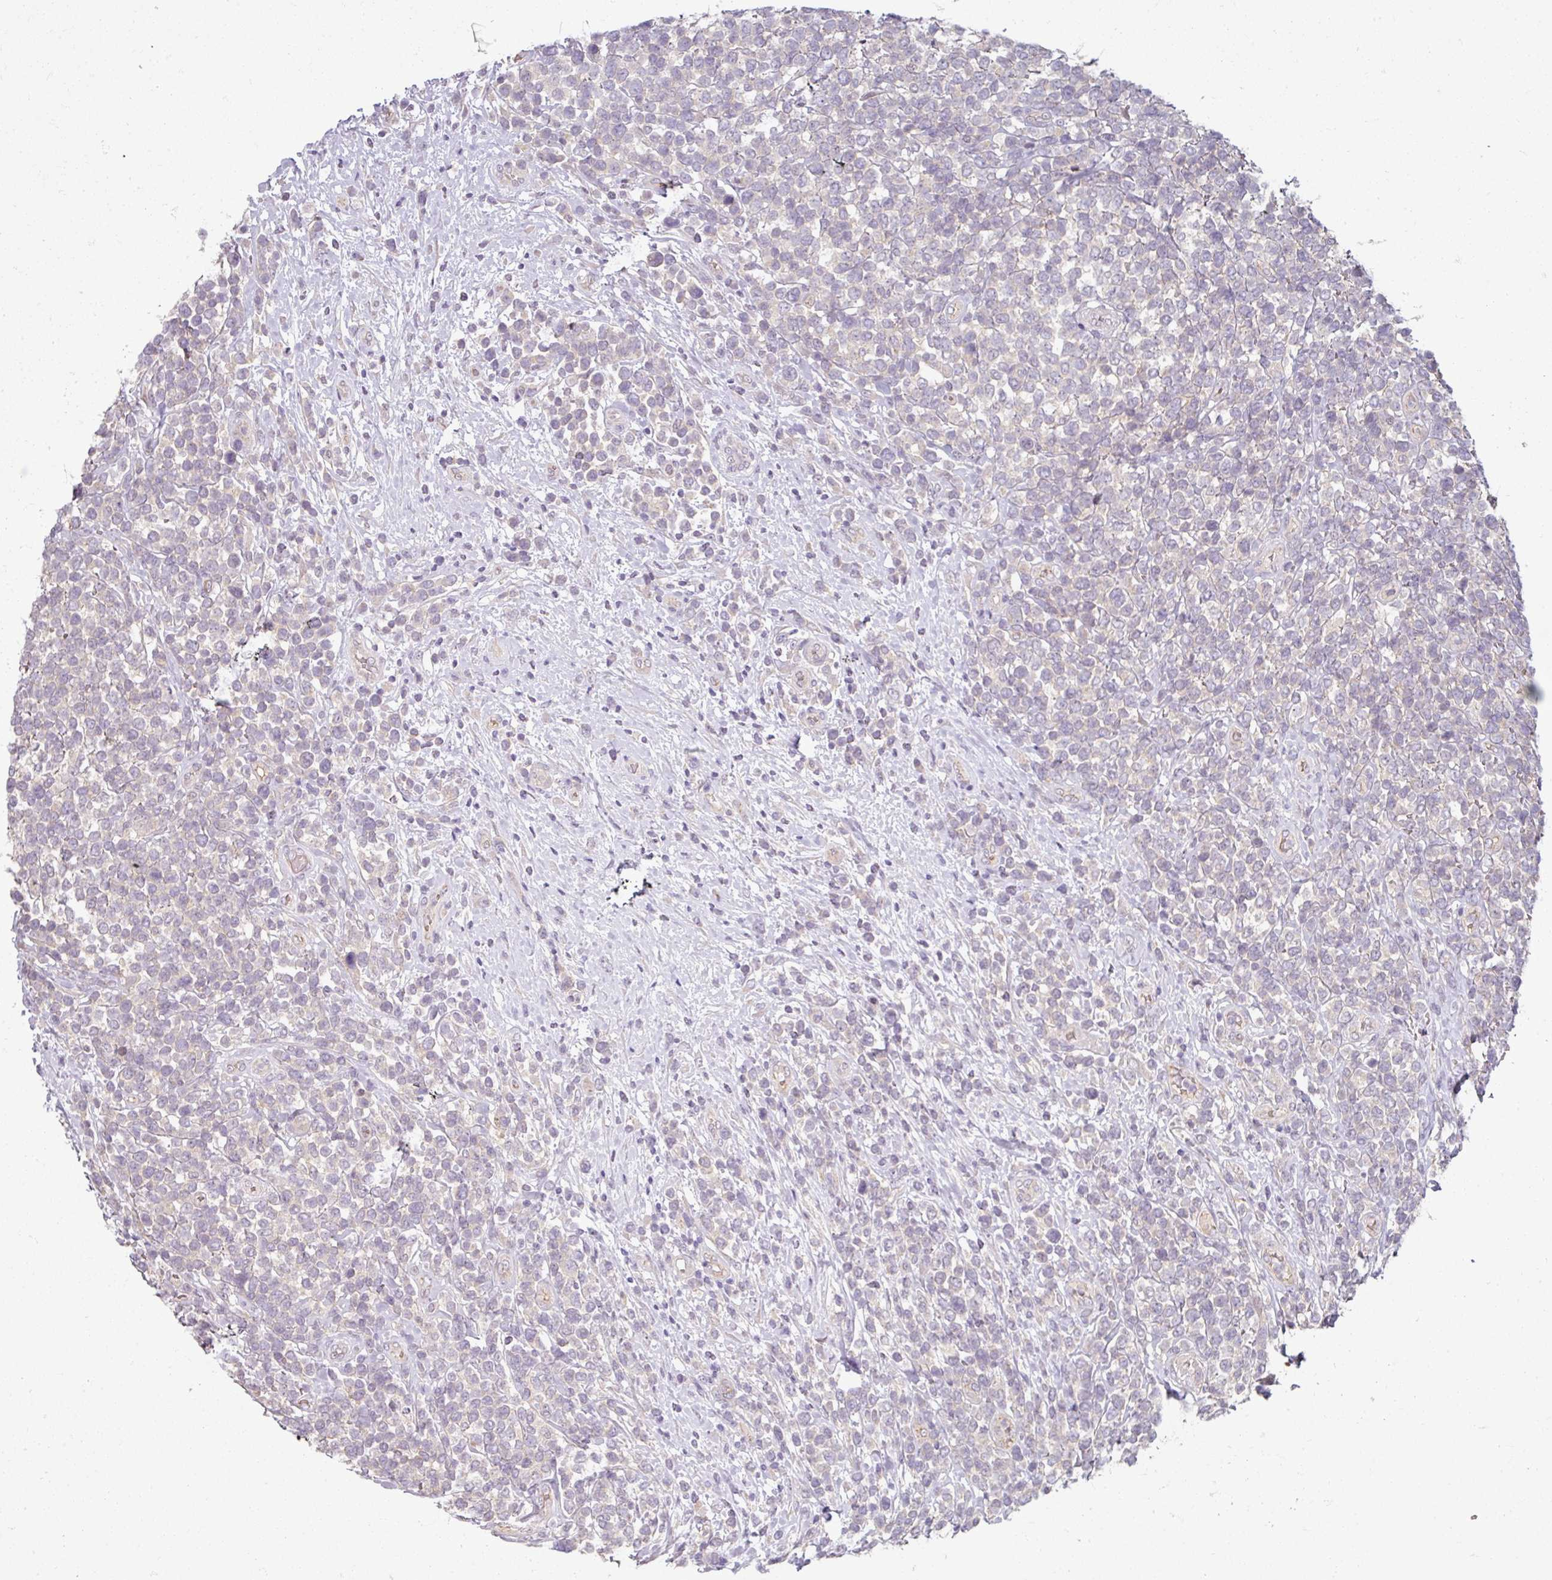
{"staining": {"intensity": "negative", "quantity": "none", "location": "none"}, "tissue": "lymphoma", "cell_type": "Tumor cells", "image_type": "cancer", "snomed": [{"axis": "morphology", "description": "Malignant lymphoma, non-Hodgkin's type, High grade"}, {"axis": "topography", "description": "Soft tissue"}], "caption": "Immunohistochemistry image of neoplastic tissue: lymphoma stained with DAB (3,3'-diaminobenzidine) displays no significant protein expression in tumor cells.", "gene": "C19orf33", "patient": {"sex": "female", "age": 56}}